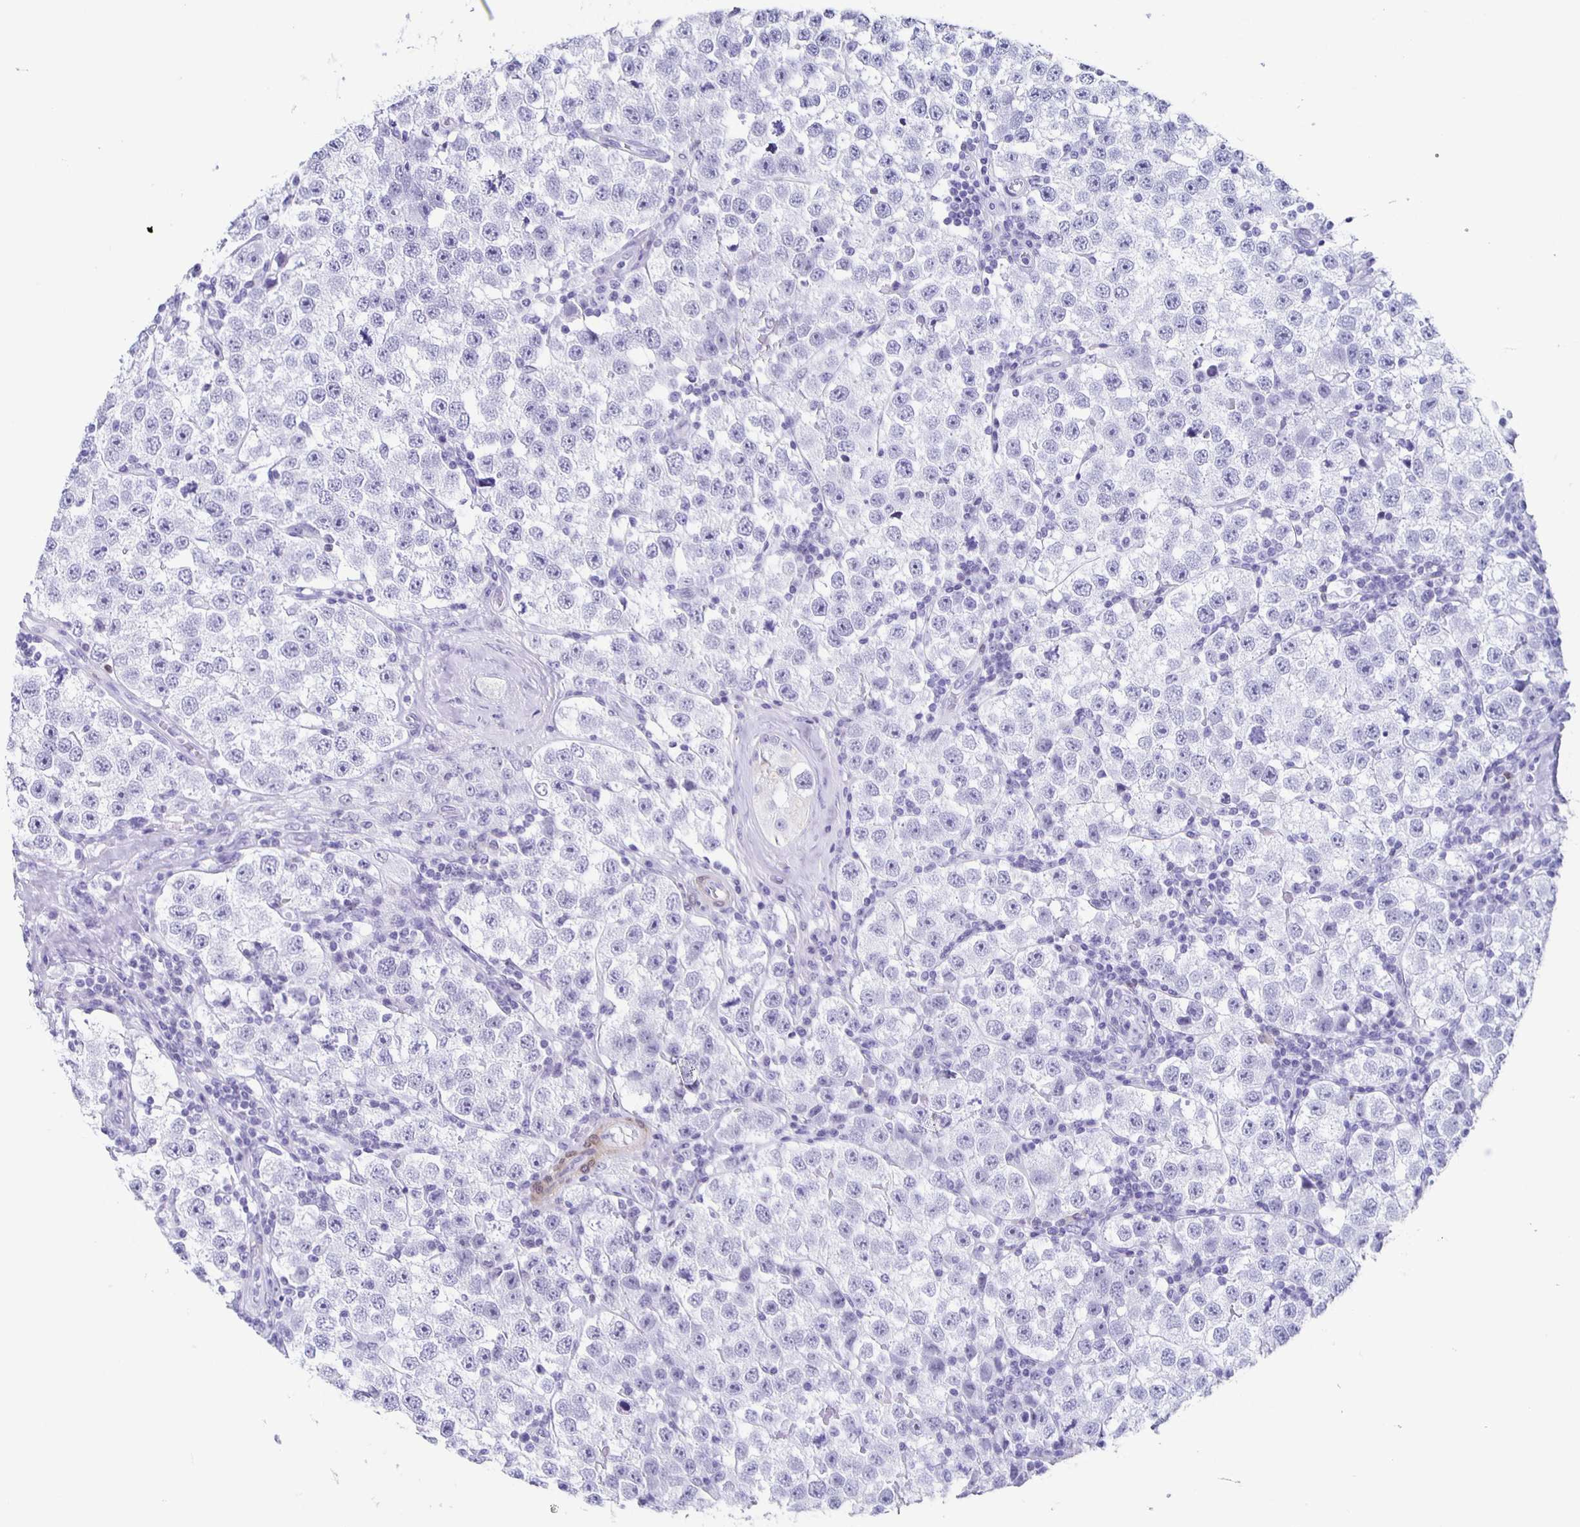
{"staining": {"intensity": "negative", "quantity": "none", "location": "none"}, "tissue": "testis cancer", "cell_type": "Tumor cells", "image_type": "cancer", "snomed": [{"axis": "morphology", "description": "Seminoma, NOS"}, {"axis": "topography", "description": "Testis"}], "caption": "DAB (3,3'-diaminobenzidine) immunohistochemical staining of testis cancer reveals no significant staining in tumor cells.", "gene": "TPPP", "patient": {"sex": "male", "age": 34}}